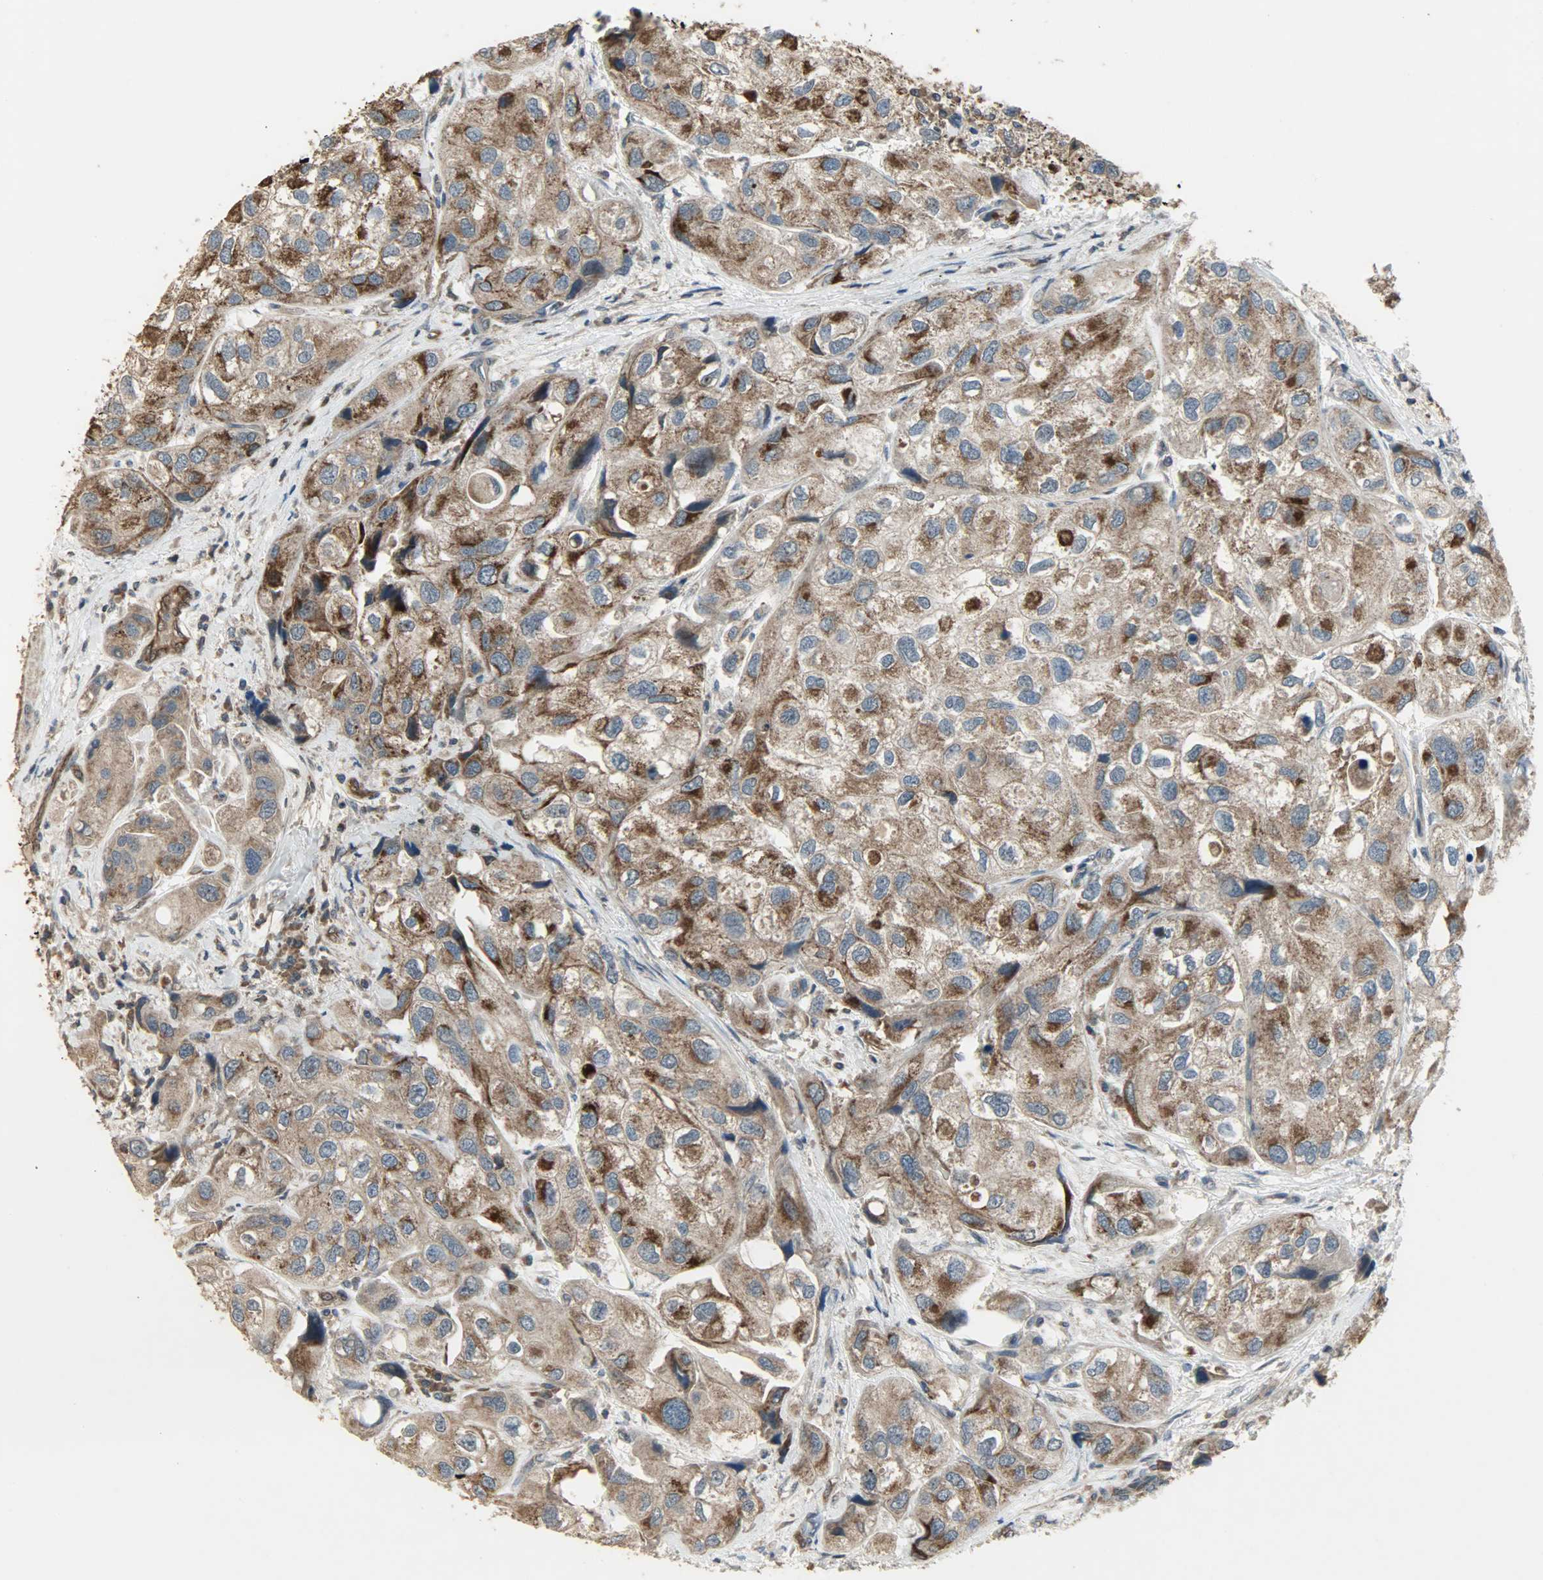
{"staining": {"intensity": "strong", "quantity": ">75%", "location": "cytoplasmic/membranous"}, "tissue": "urothelial cancer", "cell_type": "Tumor cells", "image_type": "cancer", "snomed": [{"axis": "morphology", "description": "Urothelial carcinoma, High grade"}, {"axis": "topography", "description": "Urinary bladder"}], "caption": "Human urothelial carcinoma (high-grade) stained for a protein (brown) shows strong cytoplasmic/membranous positive staining in about >75% of tumor cells.", "gene": "AMT", "patient": {"sex": "female", "age": 64}}